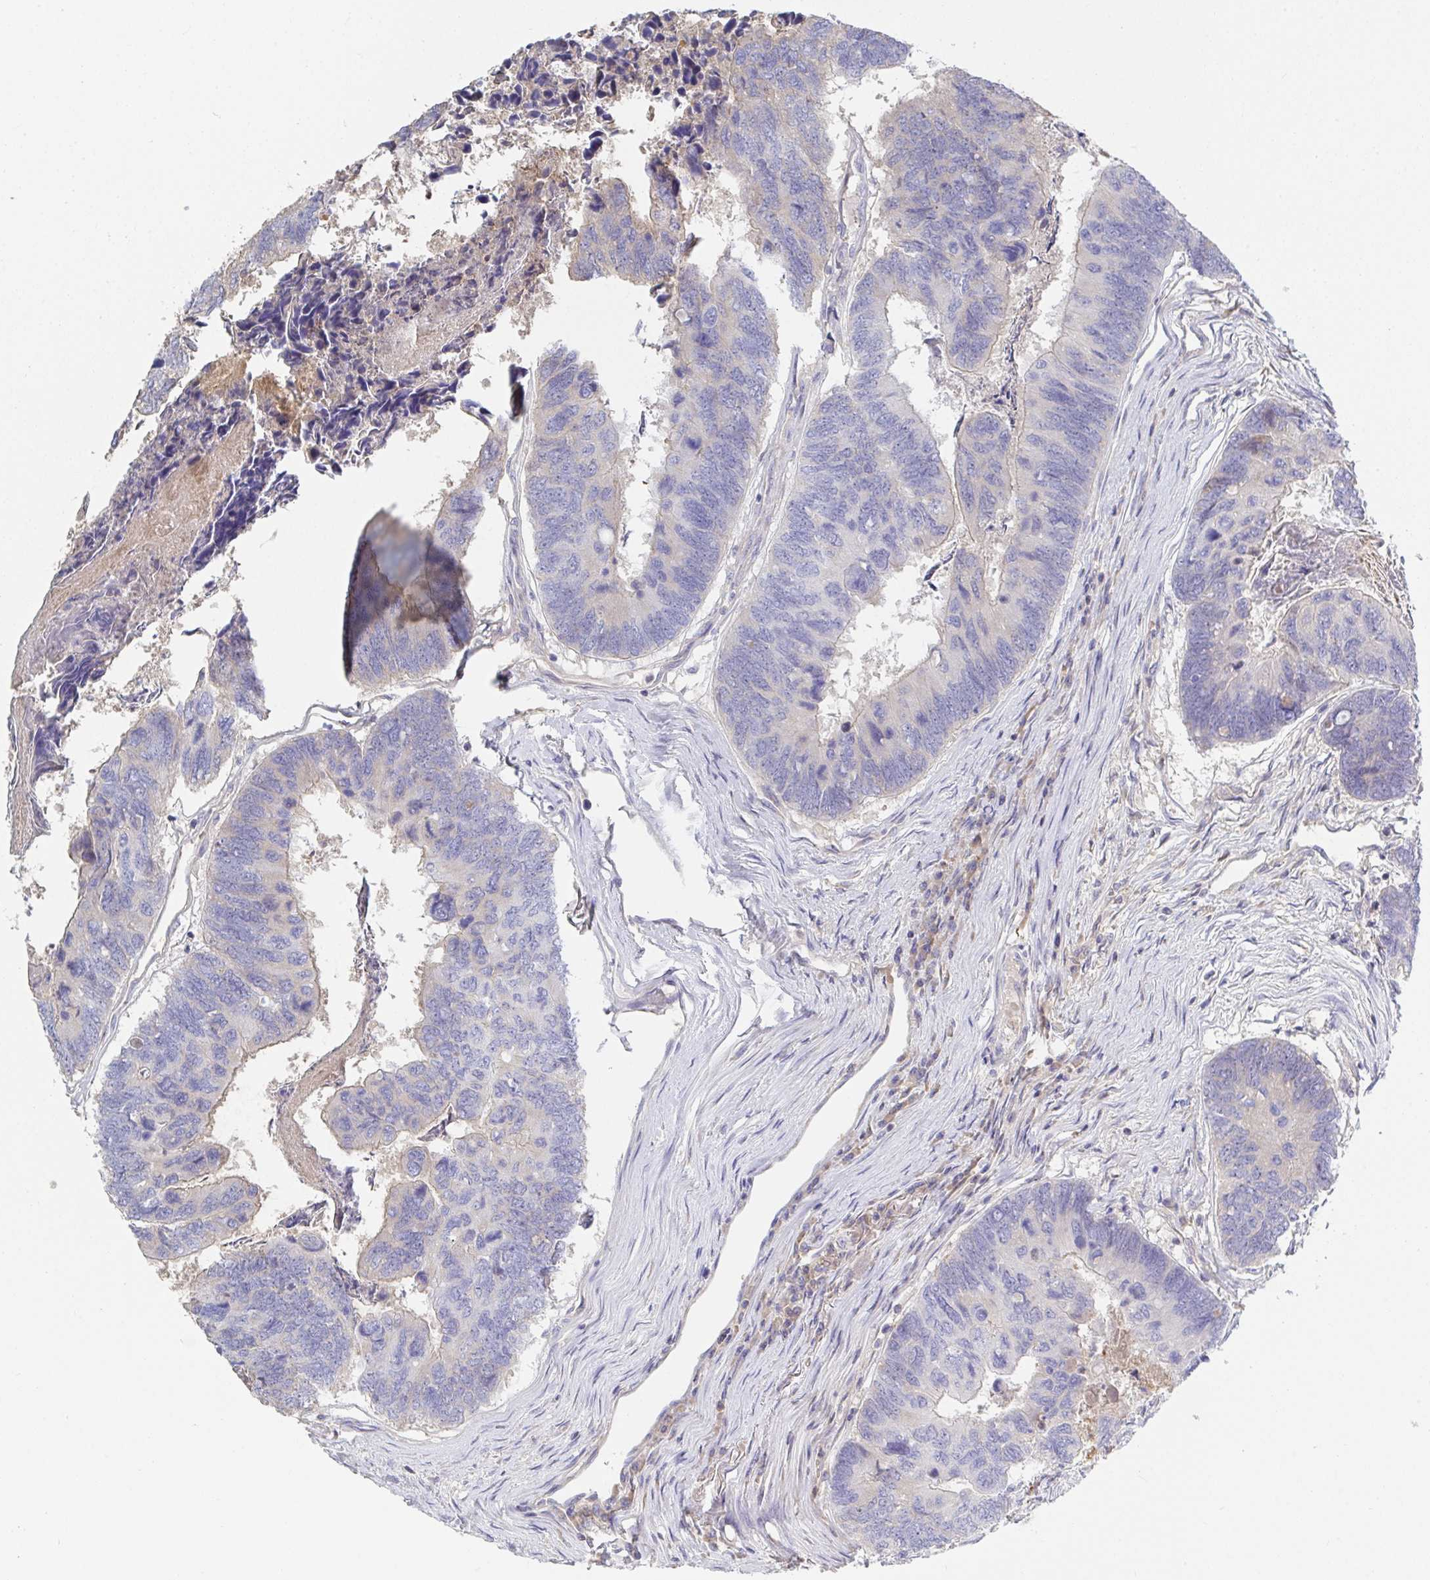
{"staining": {"intensity": "negative", "quantity": "none", "location": "none"}, "tissue": "colorectal cancer", "cell_type": "Tumor cells", "image_type": "cancer", "snomed": [{"axis": "morphology", "description": "Adenocarcinoma, NOS"}, {"axis": "topography", "description": "Colon"}], "caption": "The histopathology image exhibits no significant expression in tumor cells of colorectal cancer (adenocarcinoma). The staining is performed using DAB brown chromogen with nuclei counter-stained in using hematoxylin.", "gene": "ANO5", "patient": {"sex": "female", "age": 67}}